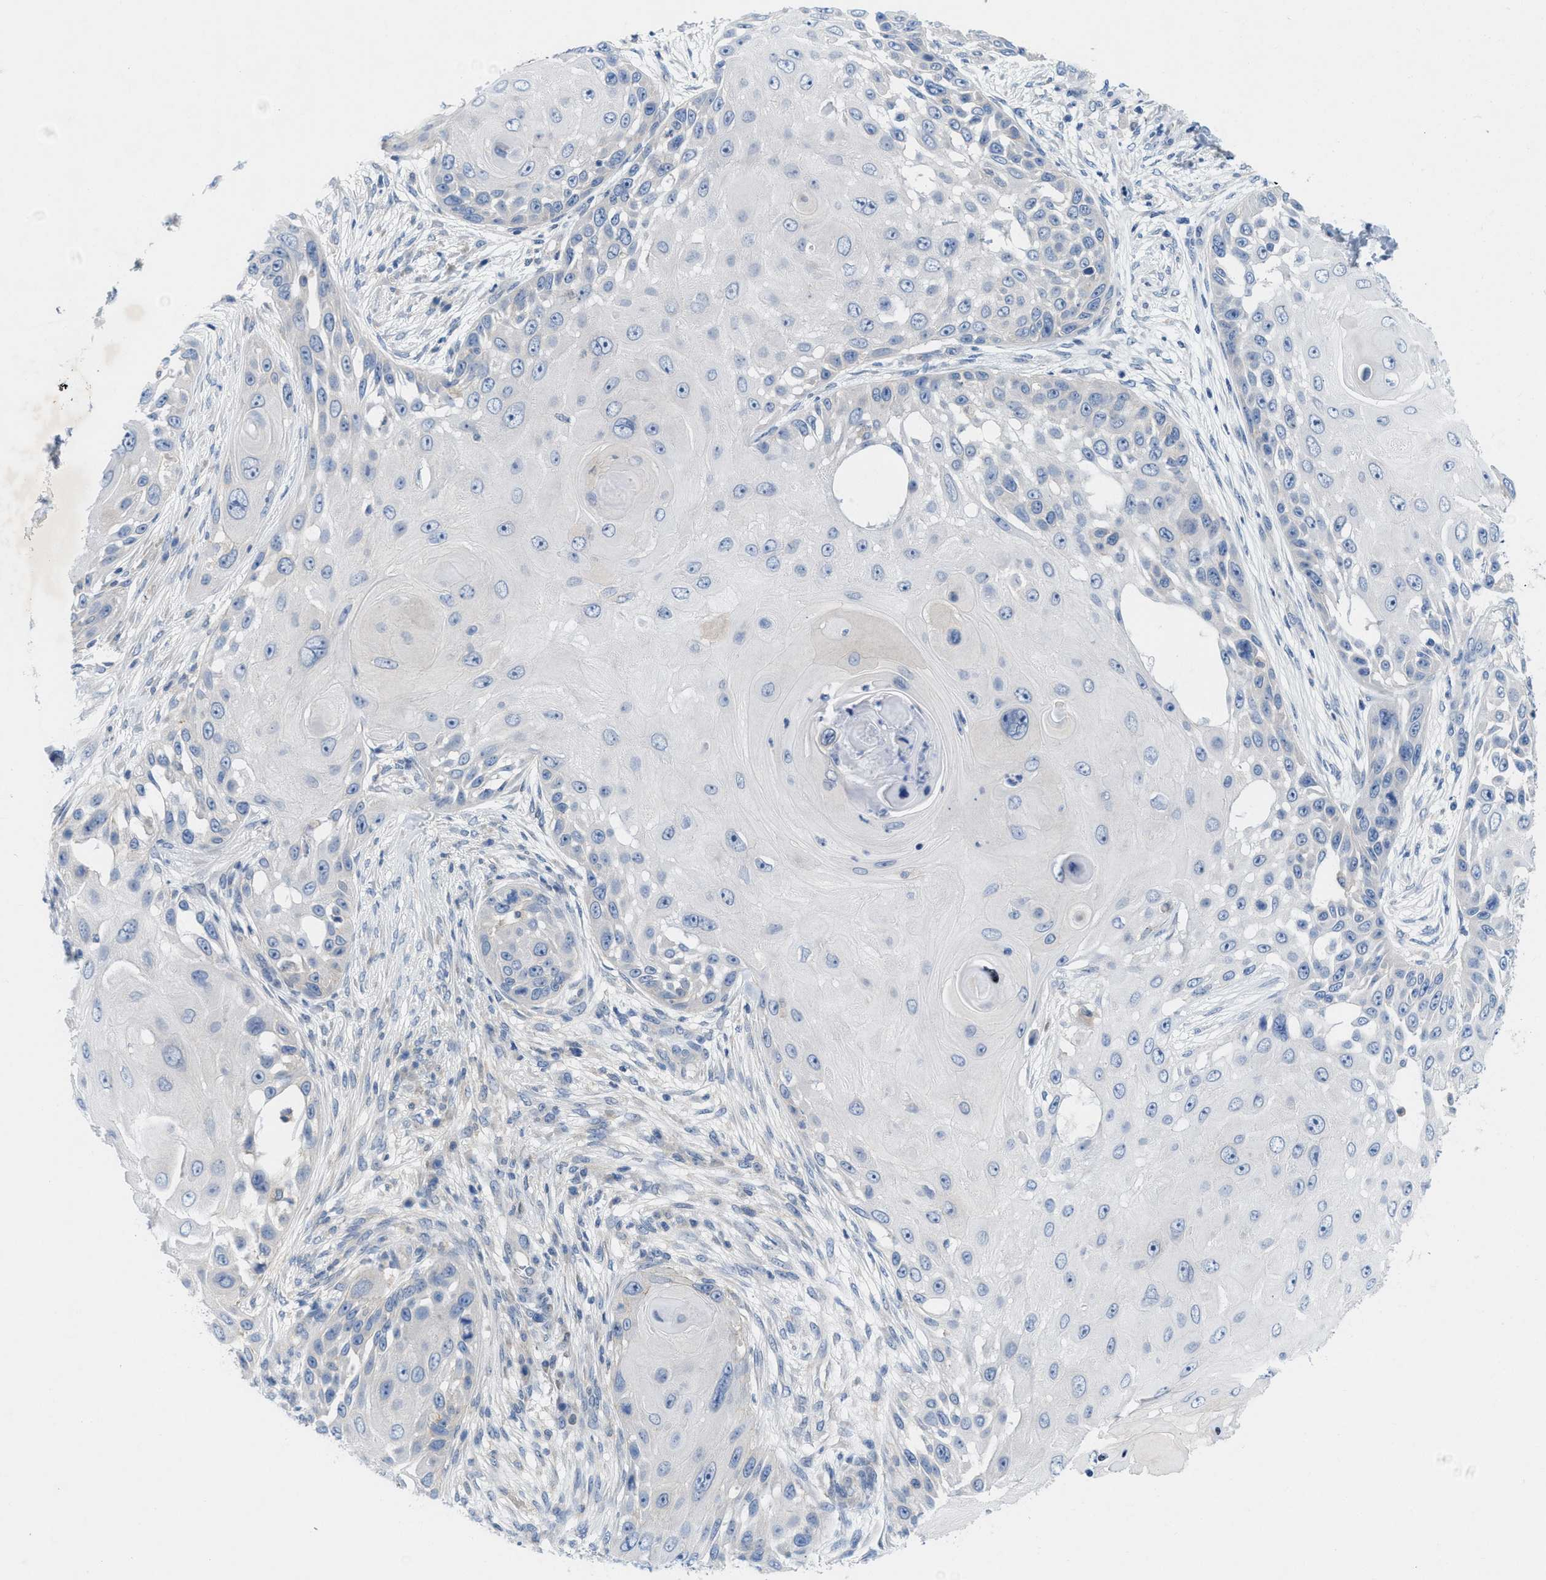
{"staining": {"intensity": "negative", "quantity": "none", "location": "none"}, "tissue": "skin cancer", "cell_type": "Tumor cells", "image_type": "cancer", "snomed": [{"axis": "morphology", "description": "Squamous cell carcinoma, NOS"}, {"axis": "topography", "description": "Skin"}], "caption": "There is no significant positivity in tumor cells of squamous cell carcinoma (skin).", "gene": "WIPI2", "patient": {"sex": "female", "age": 44}}